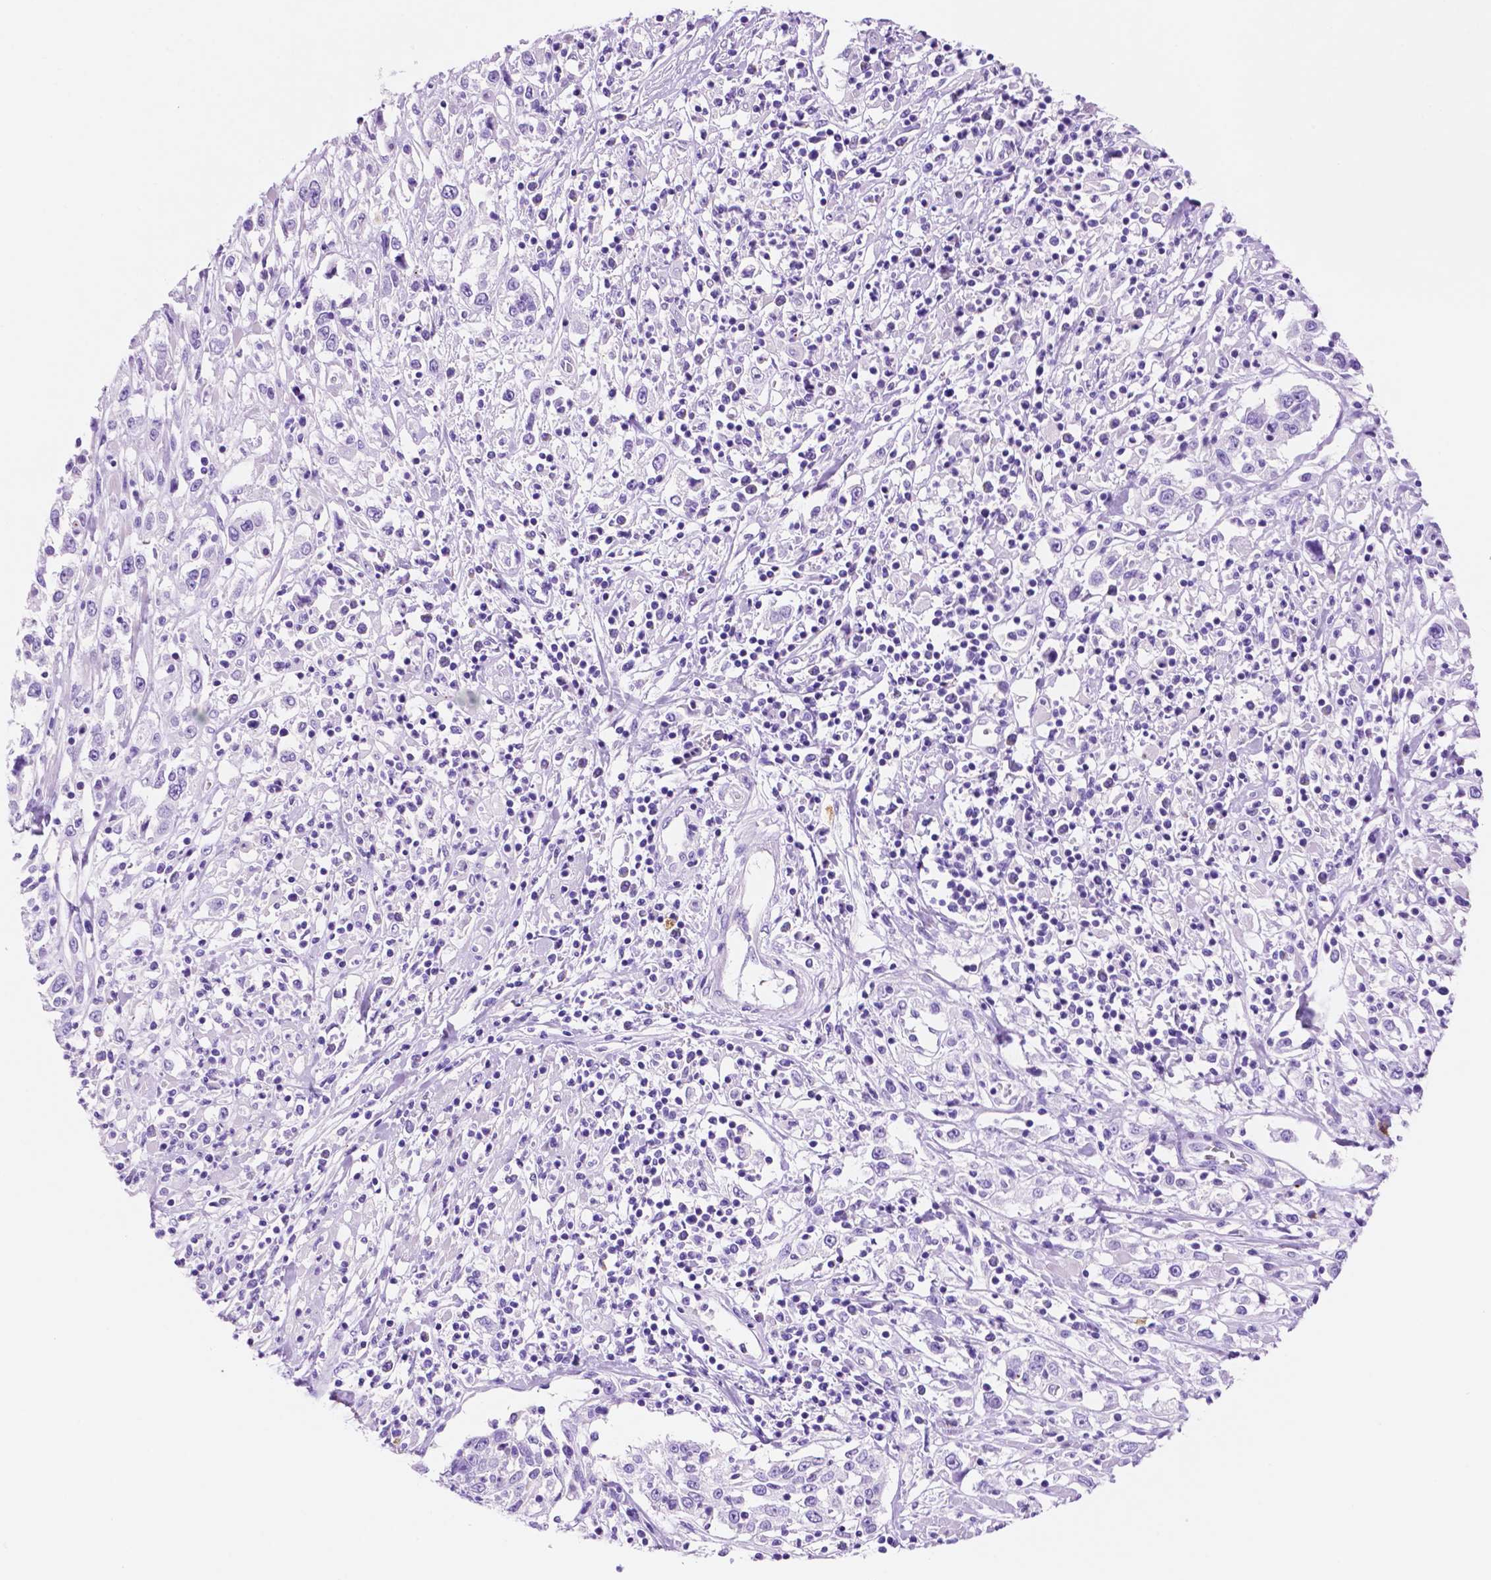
{"staining": {"intensity": "negative", "quantity": "none", "location": "none"}, "tissue": "cervical cancer", "cell_type": "Tumor cells", "image_type": "cancer", "snomed": [{"axis": "morphology", "description": "Adenocarcinoma, NOS"}, {"axis": "topography", "description": "Cervix"}], "caption": "Cervical adenocarcinoma stained for a protein using IHC demonstrates no expression tumor cells.", "gene": "FOXB2", "patient": {"sex": "female", "age": 40}}